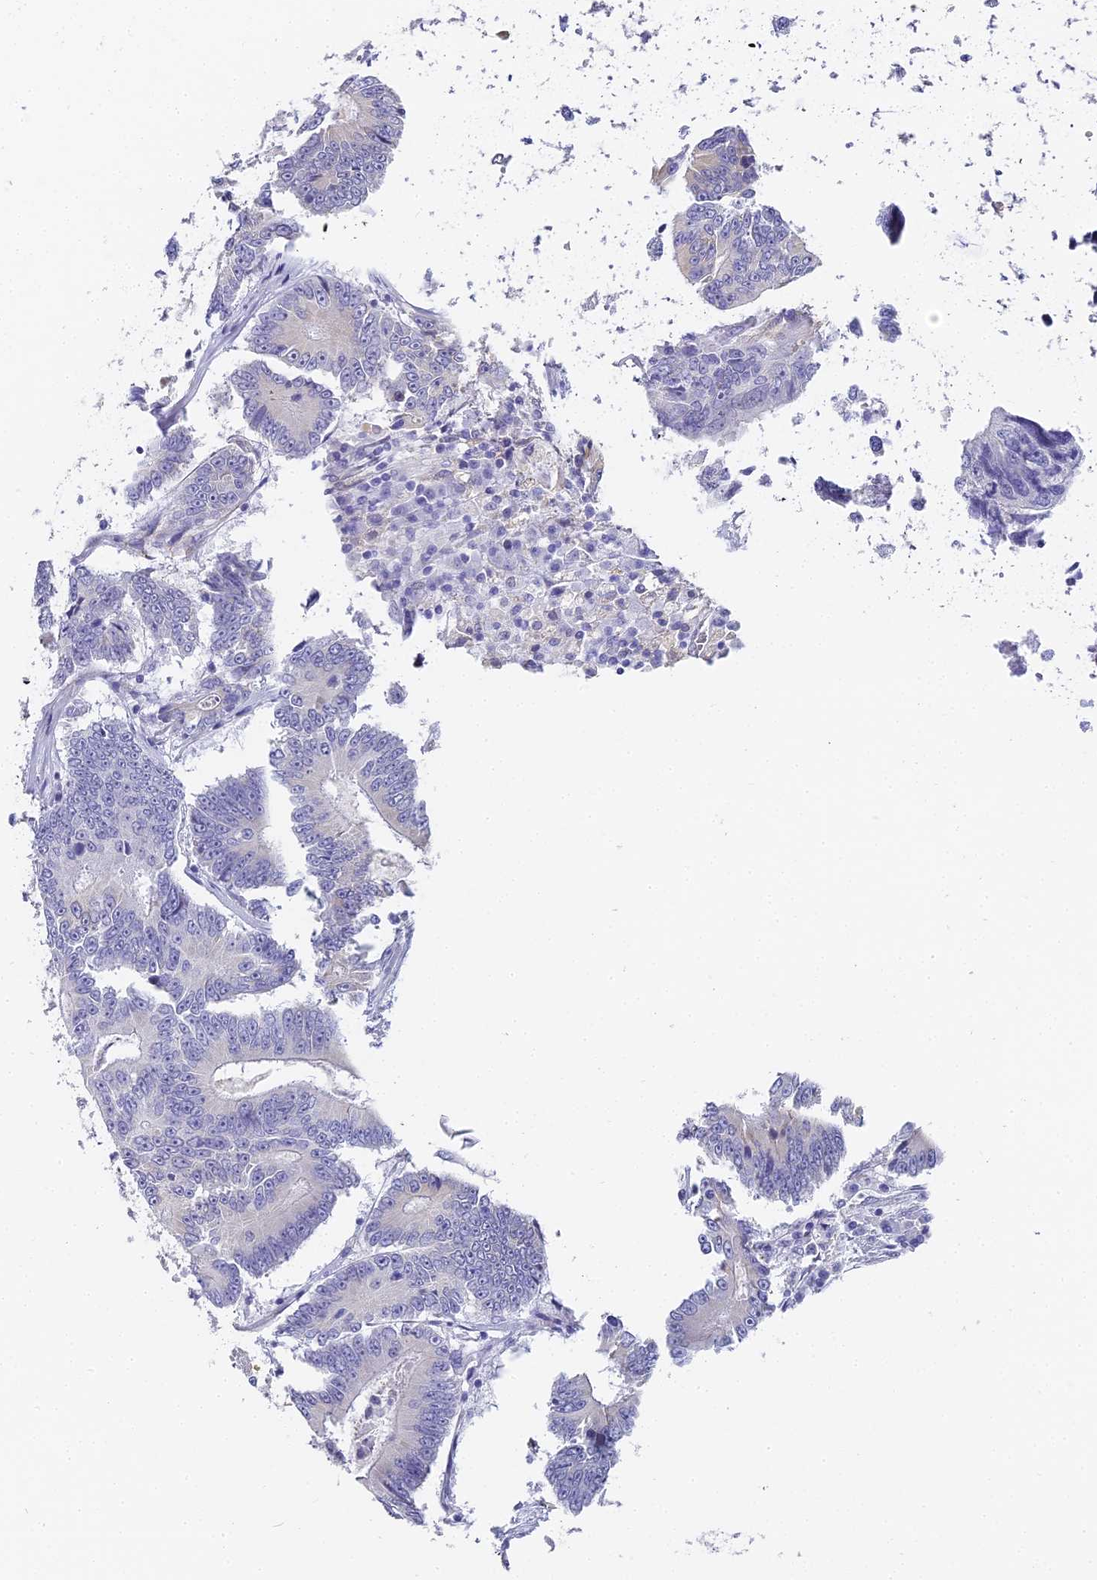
{"staining": {"intensity": "negative", "quantity": "none", "location": "none"}, "tissue": "colorectal cancer", "cell_type": "Tumor cells", "image_type": "cancer", "snomed": [{"axis": "morphology", "description": "Adenocarcinoma, NOS"}, {"axis": "topography", "description": "Colon"}], "caption": "Protein analysis of colorectal cancer (adenocarcinoma) exhibits no significant expression in tumor cells. (IHC, brightfield microscopy, high magnification).", "gene": "GJA1", "patient": {"sex": "male", "age": 83}}